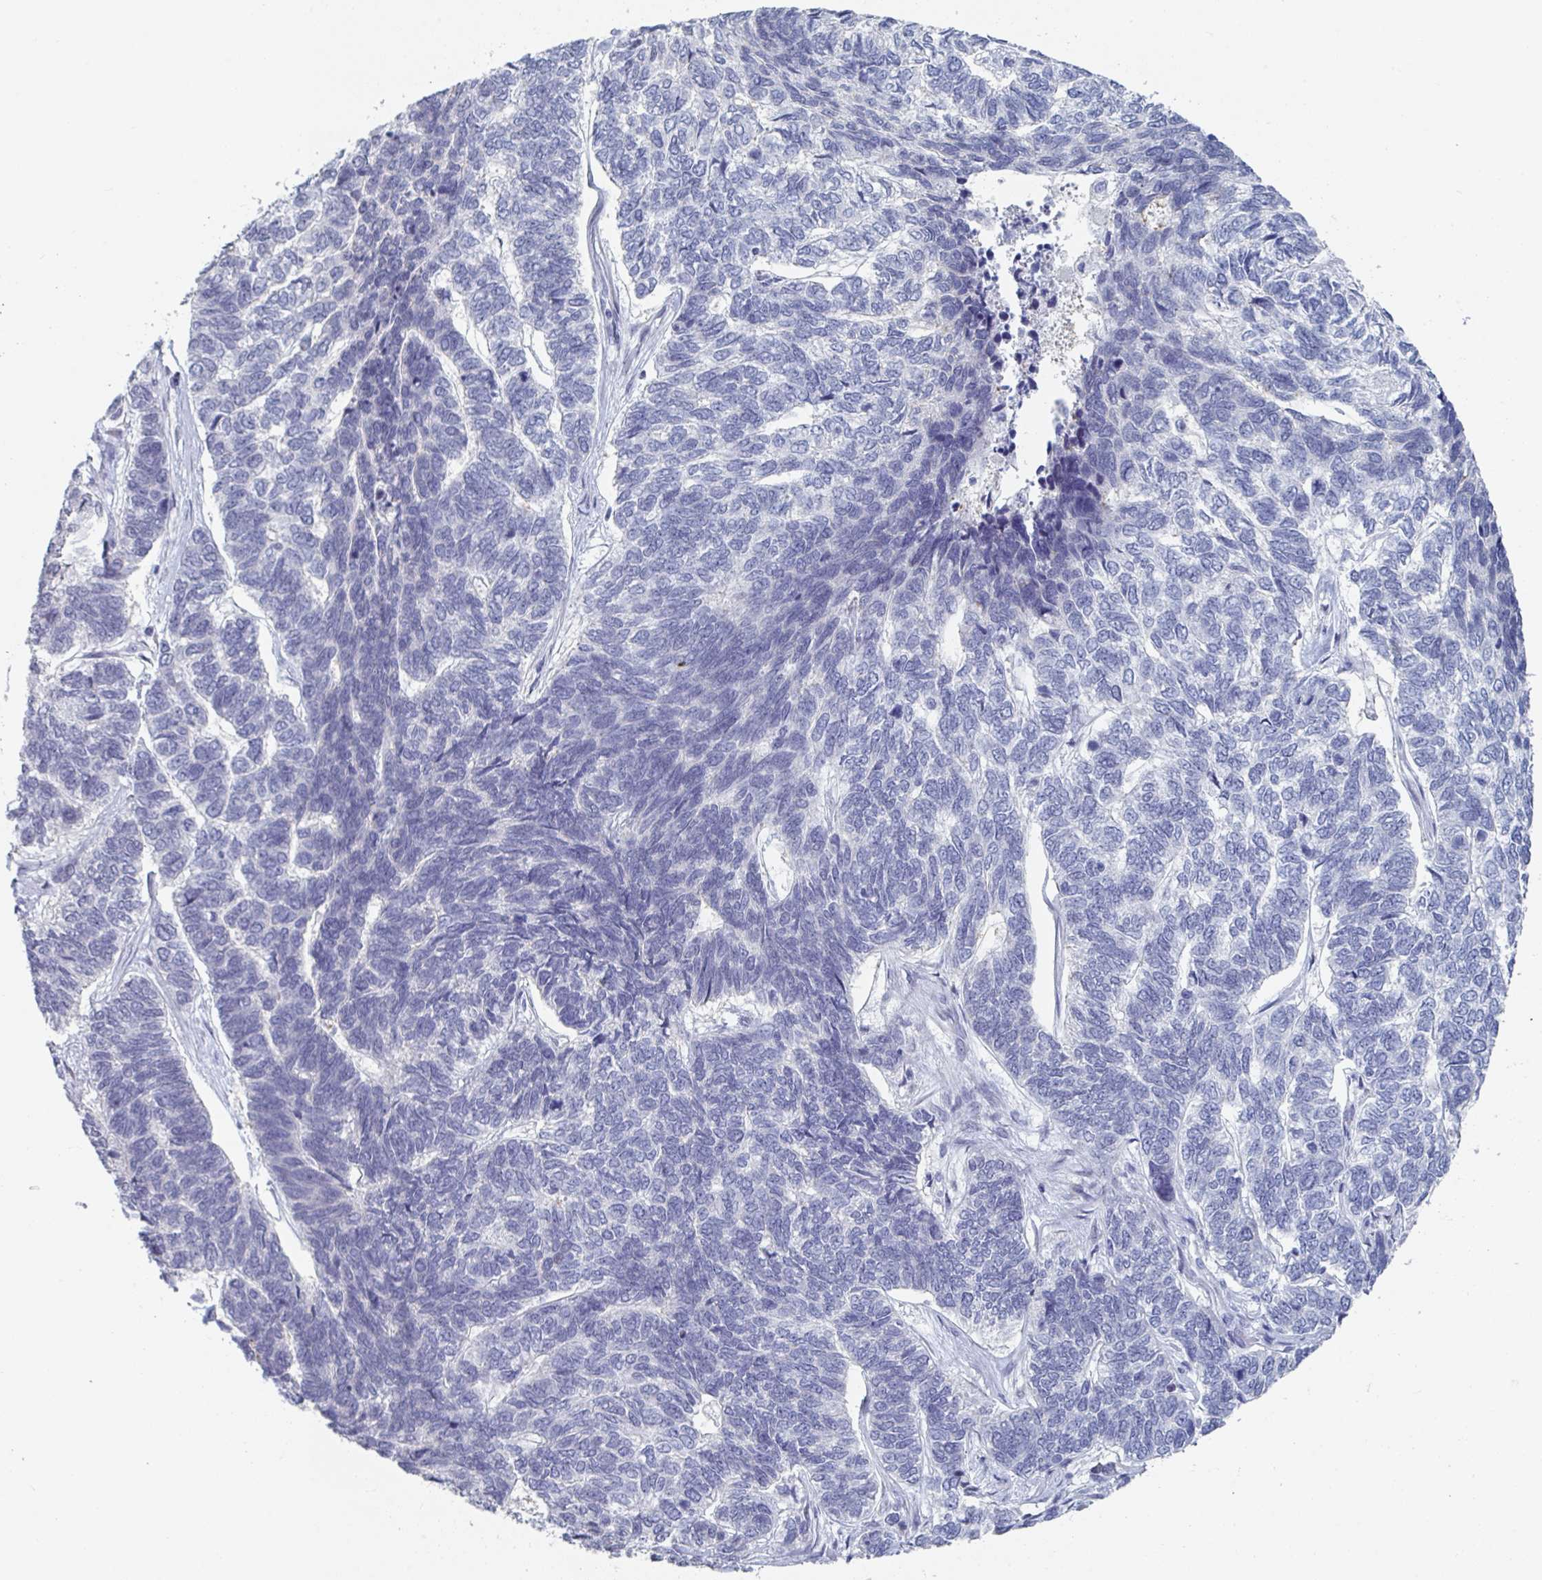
{"staining": {"intensity": "negative", "quantity": "none", "location": "none"}, "tissue": "skin cancer", "cell_type": "Tumor cells", "image_type": "cancer", "snomed": [{"axis": "morphology", "description": "Basal cell carcinoma"}, {"axis": "topography", "description": "Skin"}], "caption": "Human basal cell carcinoma (skin) stained for a protein using IHC reveals no positivity in tumor cells.", "gene": "FOXA1", "patient": {"sex": "female", "age": 65}}